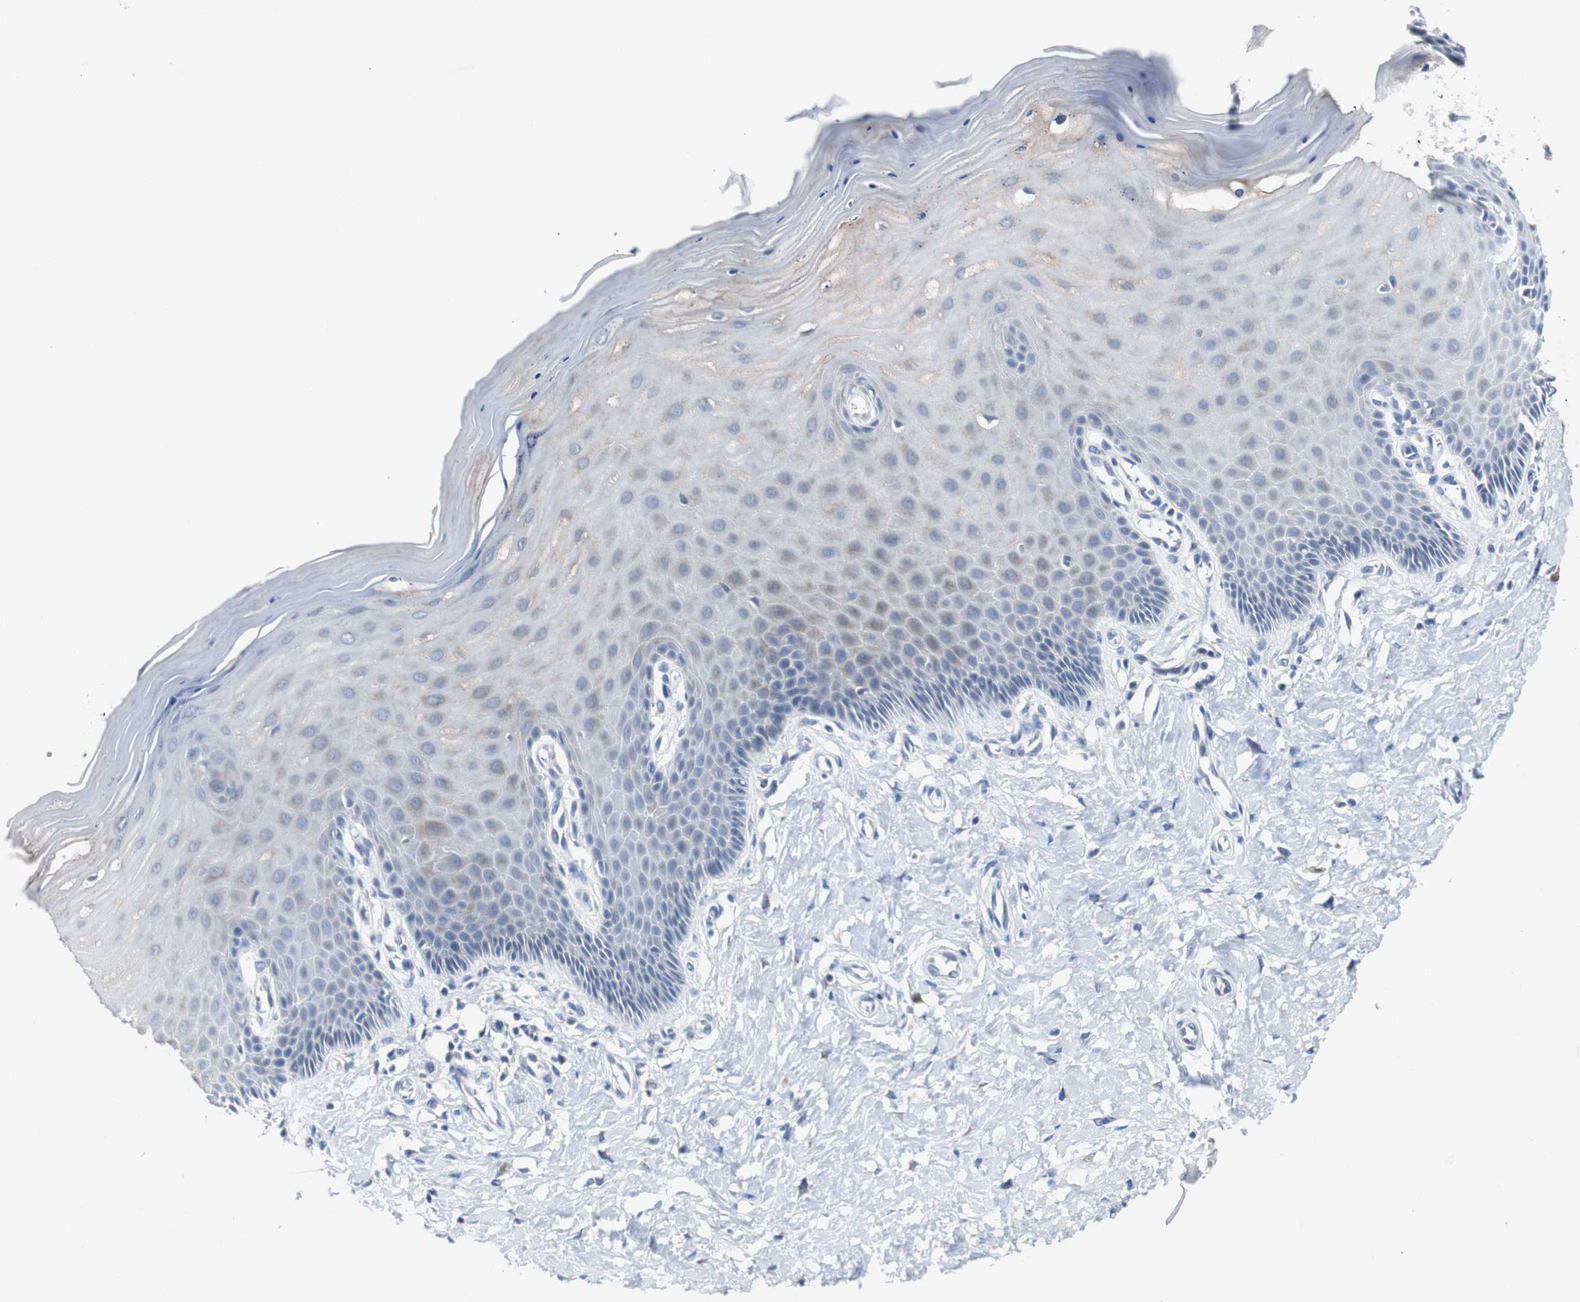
{"staining": {"intensity": "weak", "quantity": "<25%", "location": "cytoplasmic/membranous"}, "tissue": "cervix", "cell_type": "Glandular cells", "image_type": "normal", "snomed": [{"axis": "morphology", "description": "Normal tissue, NOS"}, {"axis": "topography", "description": "Cervix"}], "caption": "Protein analysis of normal cervix displays no significant expression in glandular cells. Nuclei are stained in blue.", "gene": "SOX30", "patient": {"sex": "female", "age": 55}}